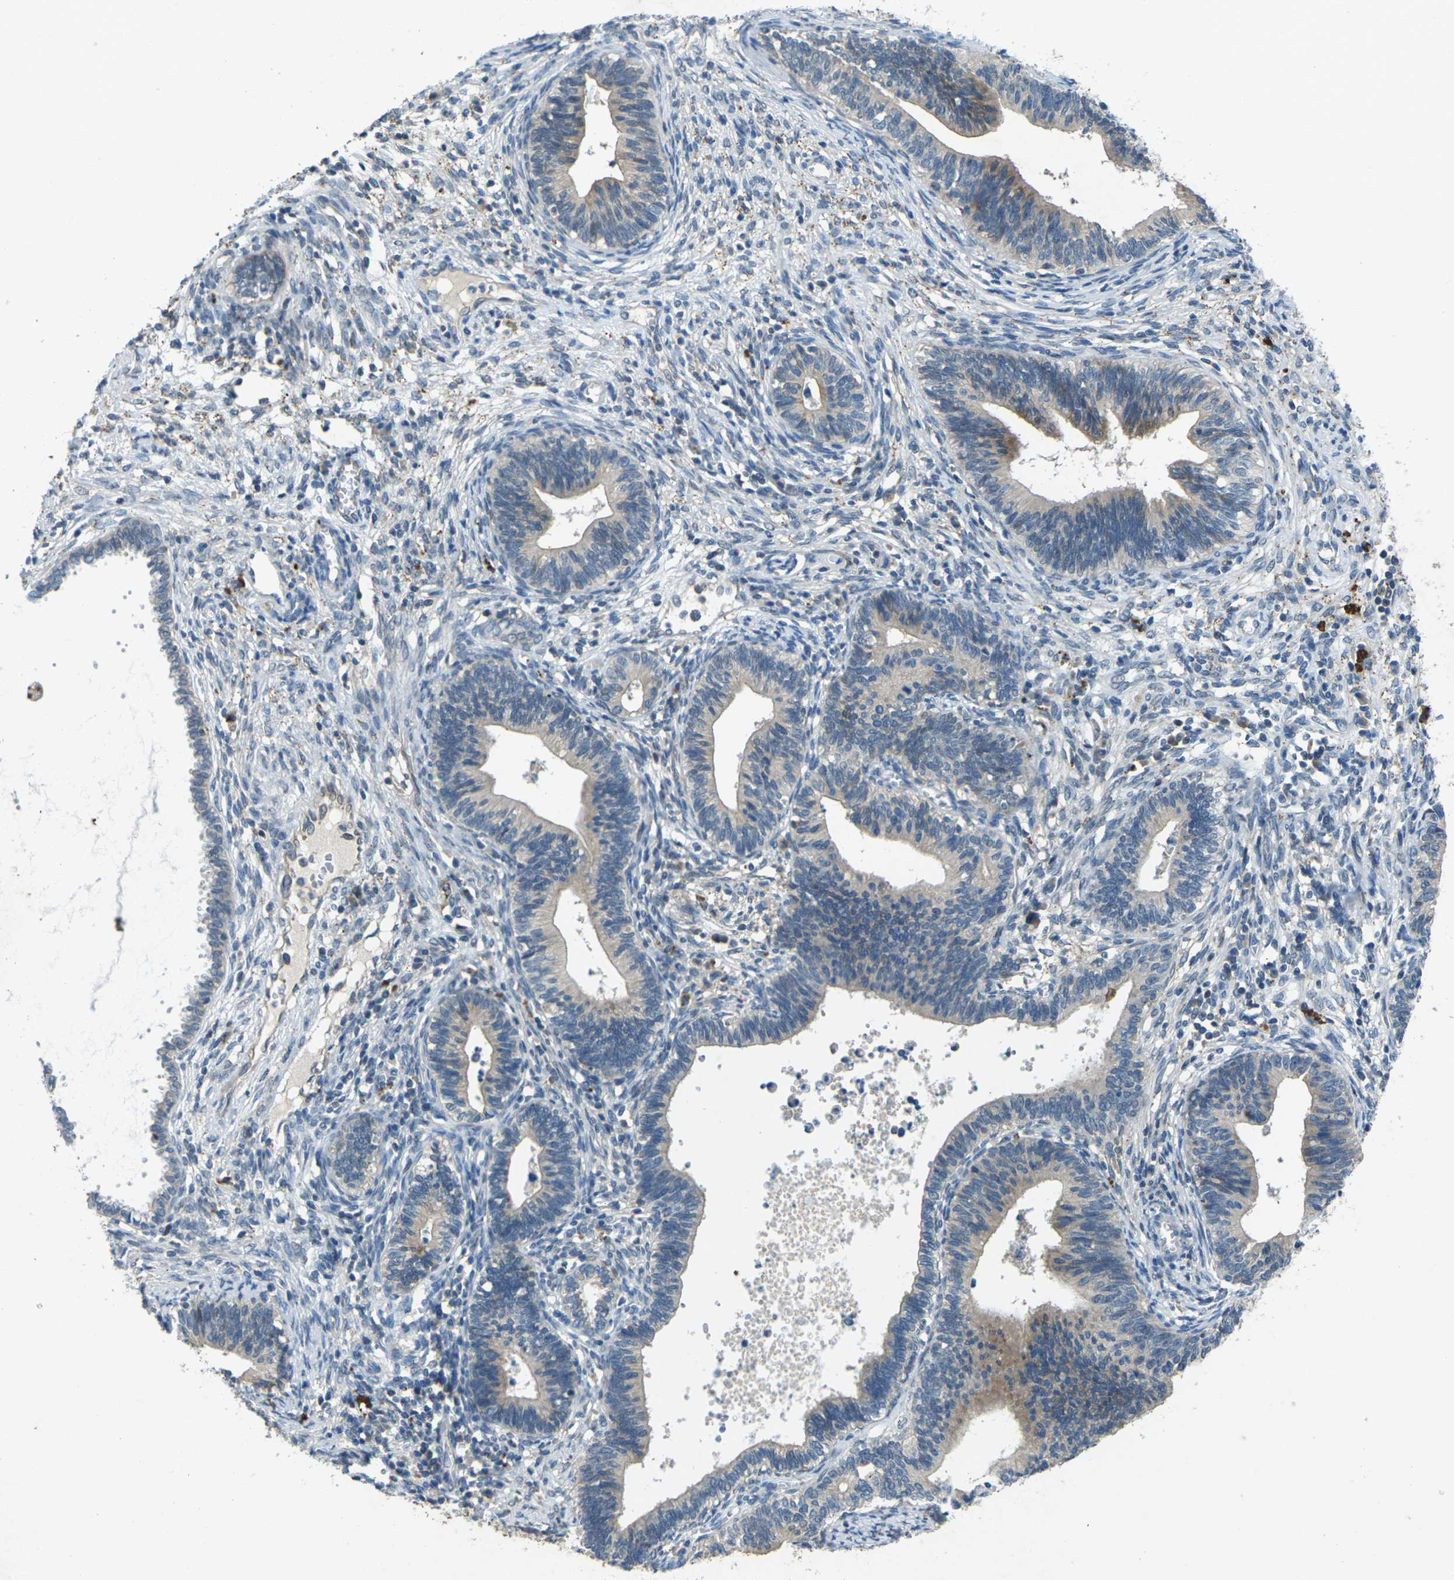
{"staining": {"intensity": "moderate", "quantity": "<25%", "location": "cytoplasmic/membranous"}, "tissue": "cervical cancer", "cell_type": "Tumor cells", "image_type": "cancer", "snomed": [{"axis": "morphology", "description": "Adenocarcinoma, NOS"}, {"axis": "topography", "description": "Cervix"}], "caption": "Immunohistochemical staining of cervical cancer shows low levels of moderate cytoplasmic/membranous expression in approximately <25% of tumor cells.", "gene": "SIGLEC14", "patient": {"sex": "female", "age": 44}}